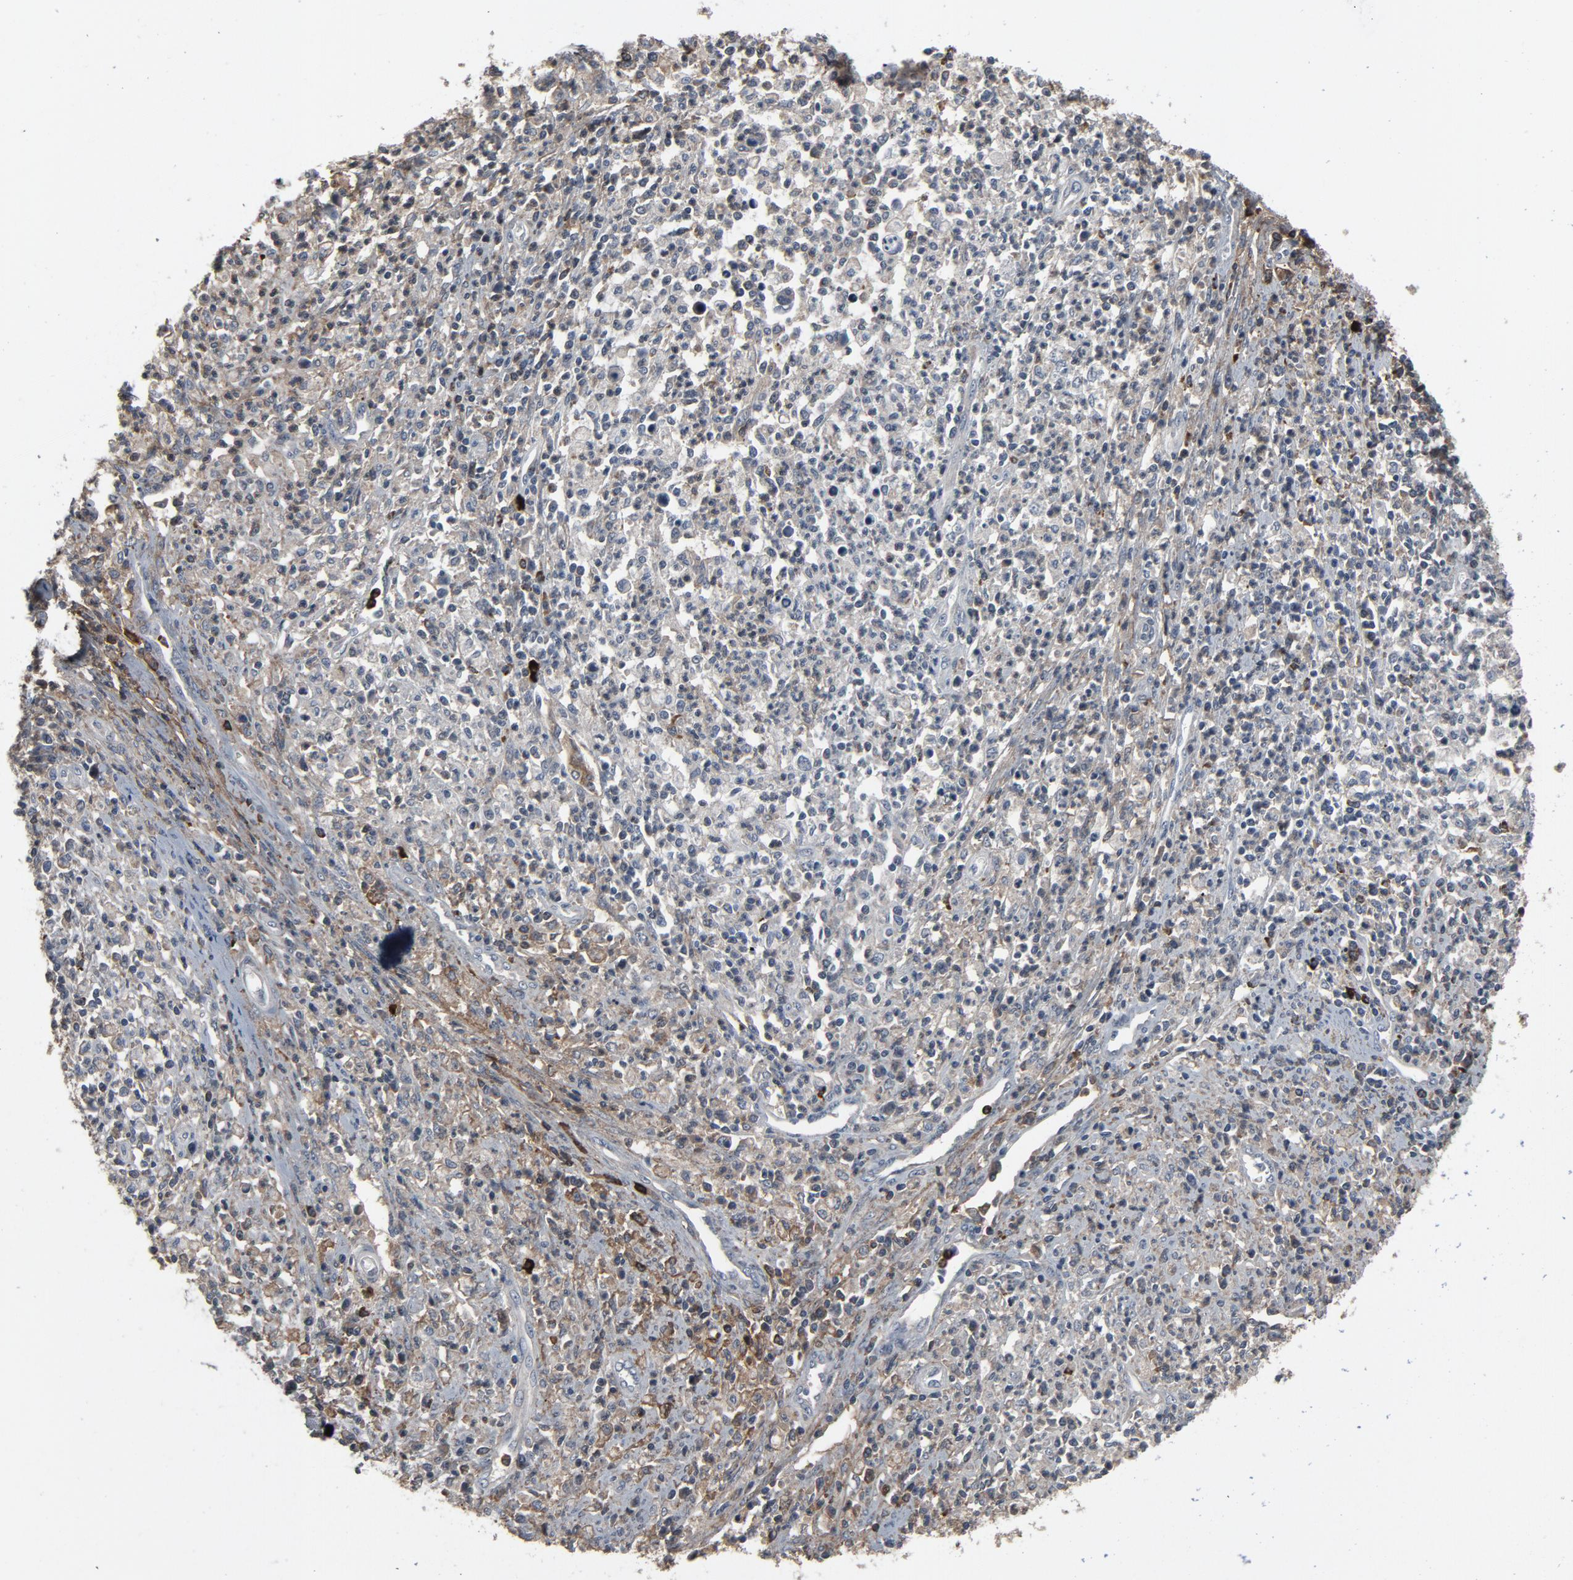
{"staining": {"intensity": "negative", "quantity": "none", "location": "none"}, "tissue": "cervical cancer", "cell_type": "Tumor cells", "image_type": "cancer", "snomed": [{"axis": "morphology", "description": "Adenocarcinoma, NOS"}, {"axis": "topography", "description": "Cervix"}], "caption": "An immunohistochemistry (IHC) histopathology image of adenocarcinoma (cervical) is shown. There is no staining in tumor cells of adenocarcinoma (cervical). Brightfield microscopy of IHC stained with DAB (3,3'-diaminobenzidine) (brown) and hematoxylin (blue), captured at high magnification.", "gene": "PDZD4", "patient": {"sex": "female", "age": 36}}